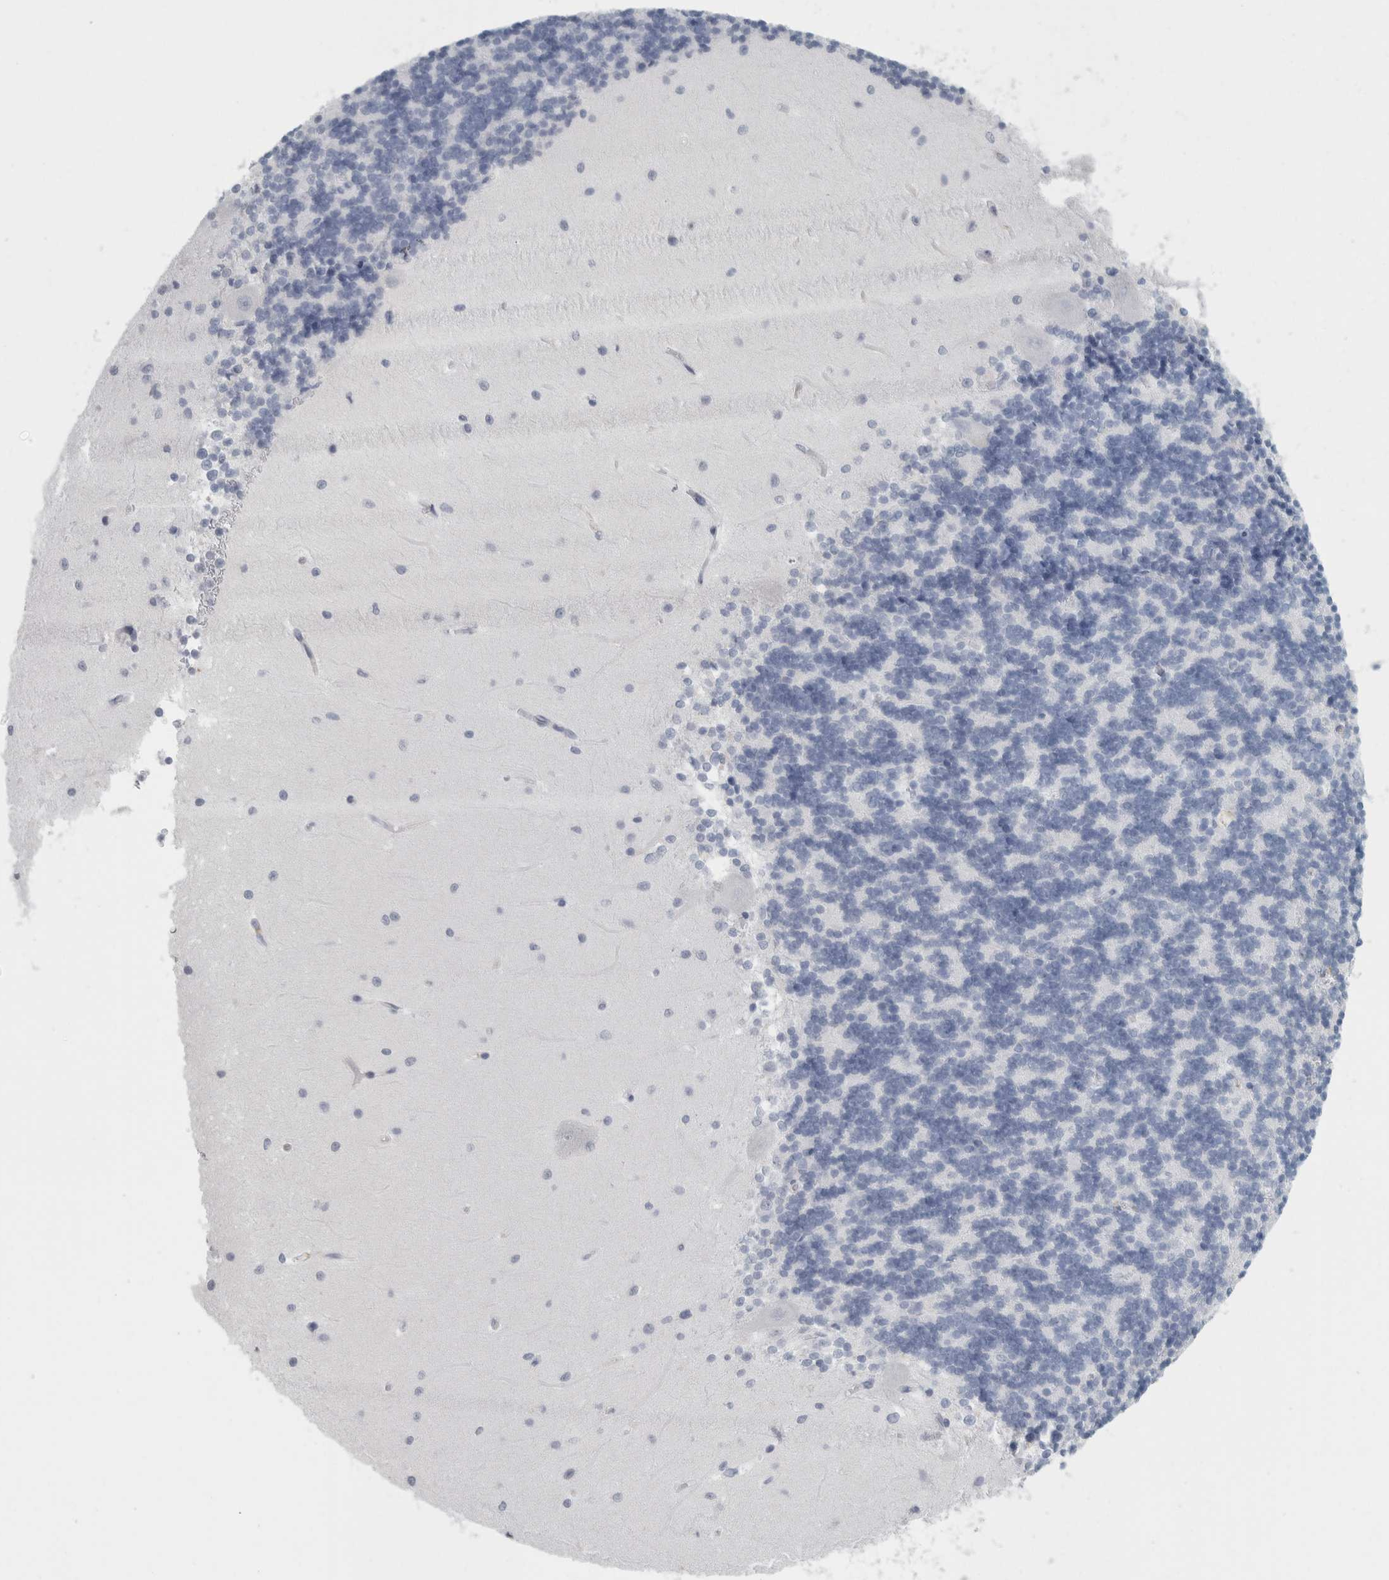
{"staining": {"intensity": "negative", "quantity": "none", "location": "none"}, "tissue": "cerebellum", "cell_type": "Cells in granular layer", "image_type": "normal", "snomed": [{"axis": "morphology", "description": "Normal tissue, NOS"}, {"axis": "topography", "description": "Cerebellum"}], "caption": "This is a micrograph of immunohistochemistry staining of normal cerebellum, which shows no expression in cells in granular layer.", "gene": "TSPAN8", "patient": {"sex": "male", "age": 37}}